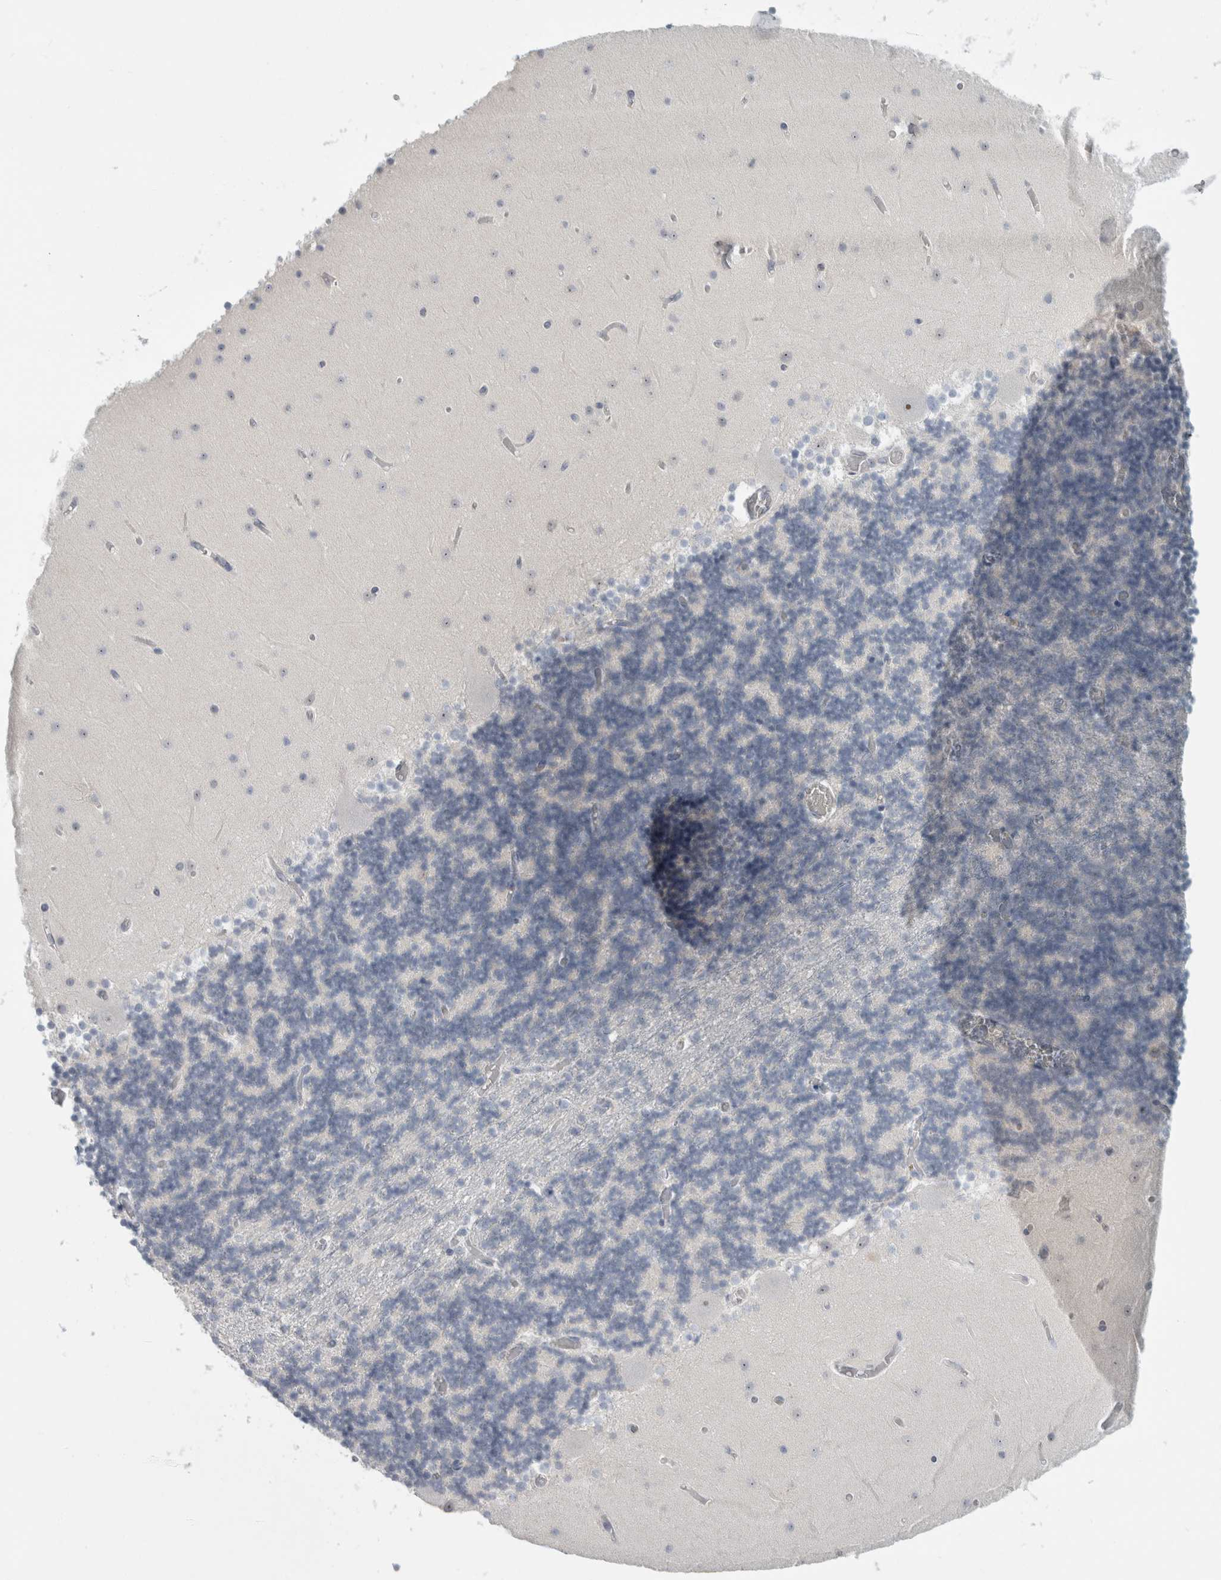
{"staining": {"intensity": "negative", "quantity": "none", "location": "none"}, "tissue": "cerebellum", "cell_type": "Cells in granular layer", "image_type": "normal", "snomed": [{"axis": "morphology", "description": "Normal tissue, NOS"}, {"axis": "topography", "description": "Cerebellum"}], "caption": "Immunohistochemistry (IHC) photomicrograph of unremarkable human cerebellum stained for a protein (brown), which displays no staining in cells in granular layer.", "gene": "FMR1NB", "patient": {"sex": "female", "age": 28}}